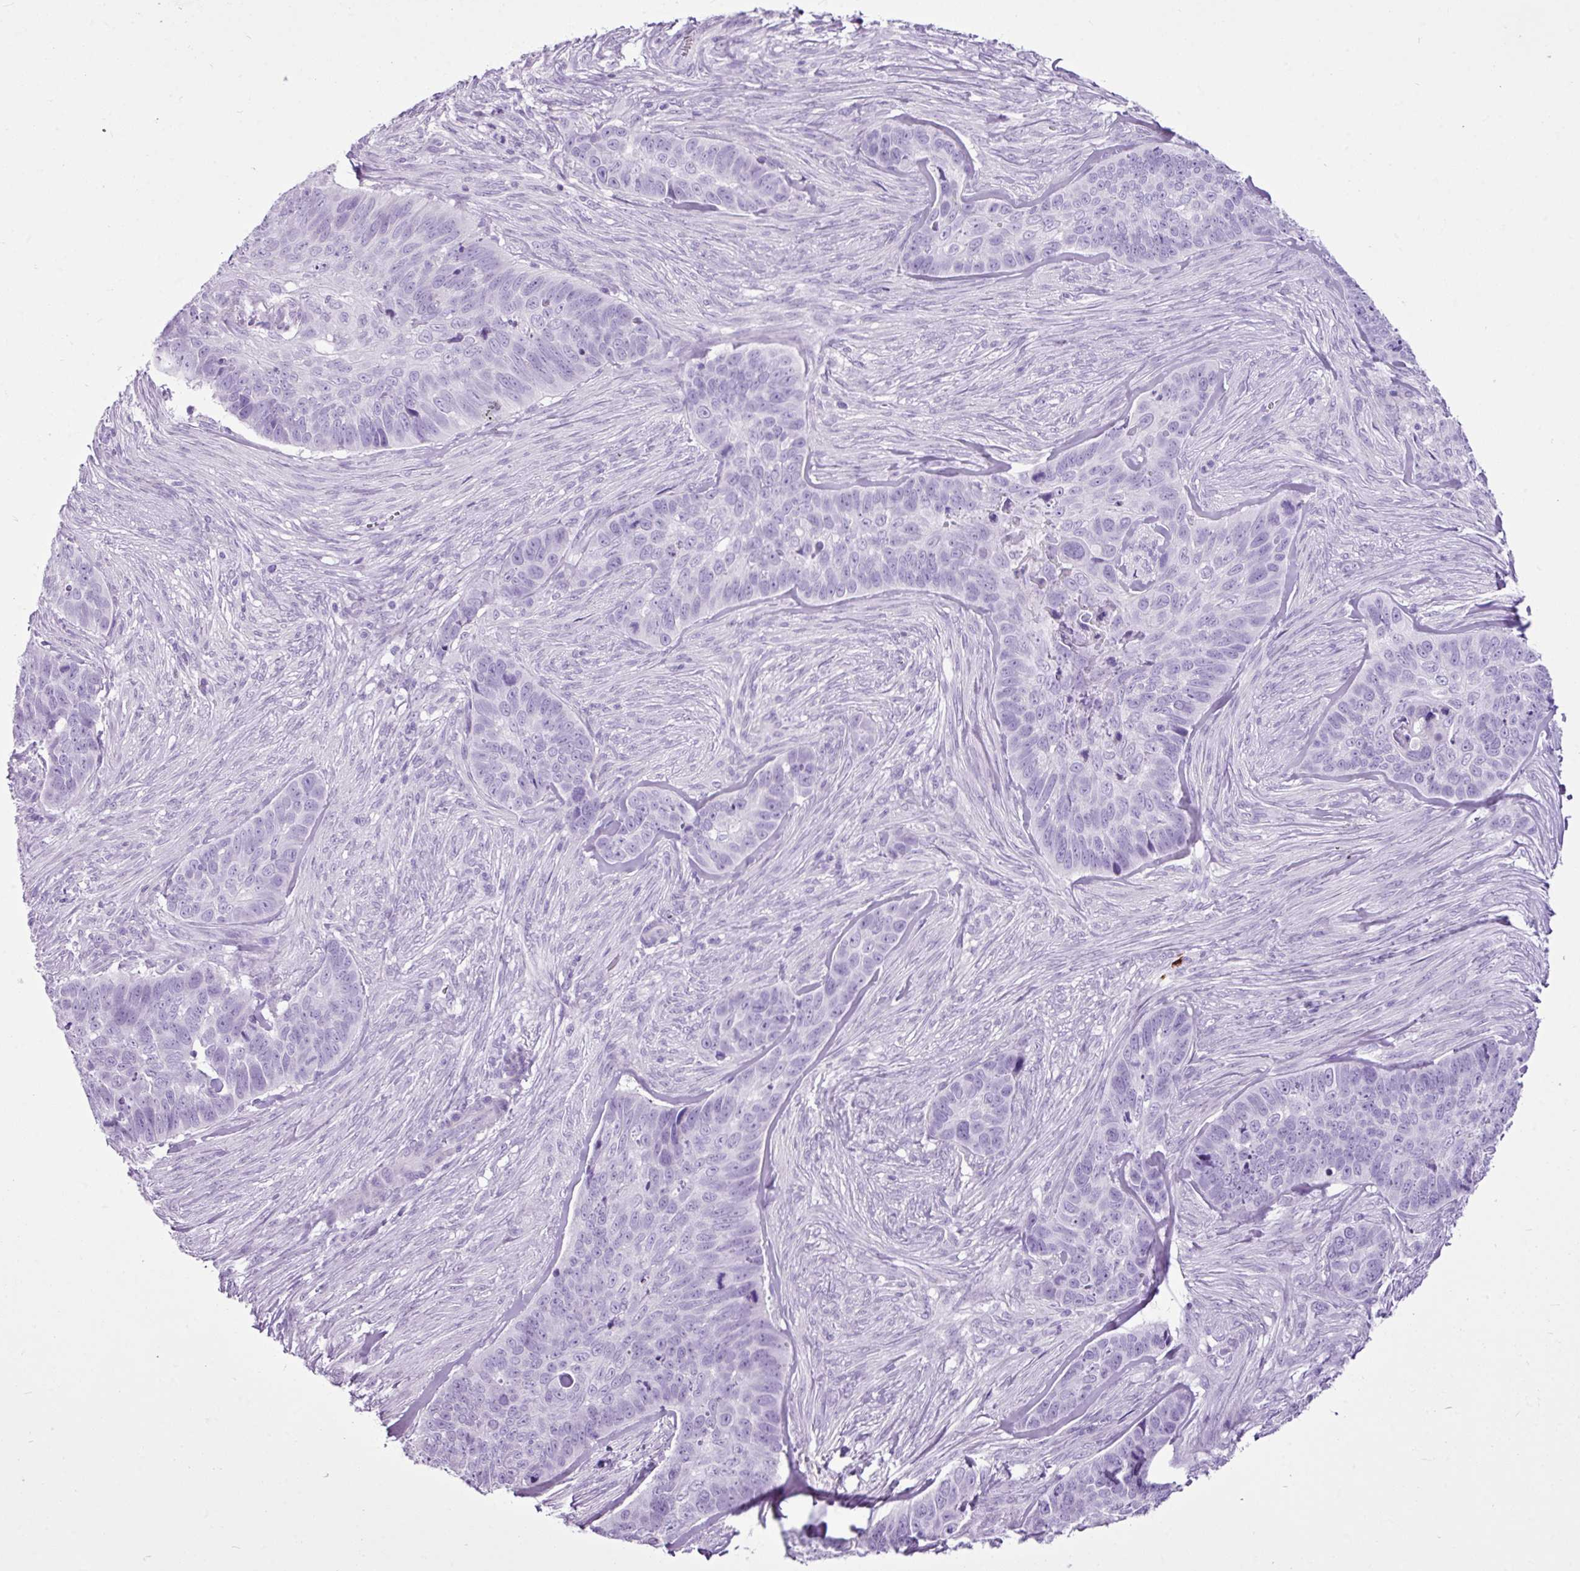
{"staining": {"intensity": "negative", "quantity": "none", "location": "none"}, "tissue": "skin cancer", "cell_type": "Tumor cells", "image_type": "cancer", "snomed": [{"axis": "morphology", "description": "Basal cell carcinoma"}, {"axis": "topography", "description": "Skin"}], "caption": "The photomicrograph reveals no significant staining in tumor cells of basal cell carcinoma (skin).", "gene": "LILRB4", "patient": {"sex": "female", "age": 82}}